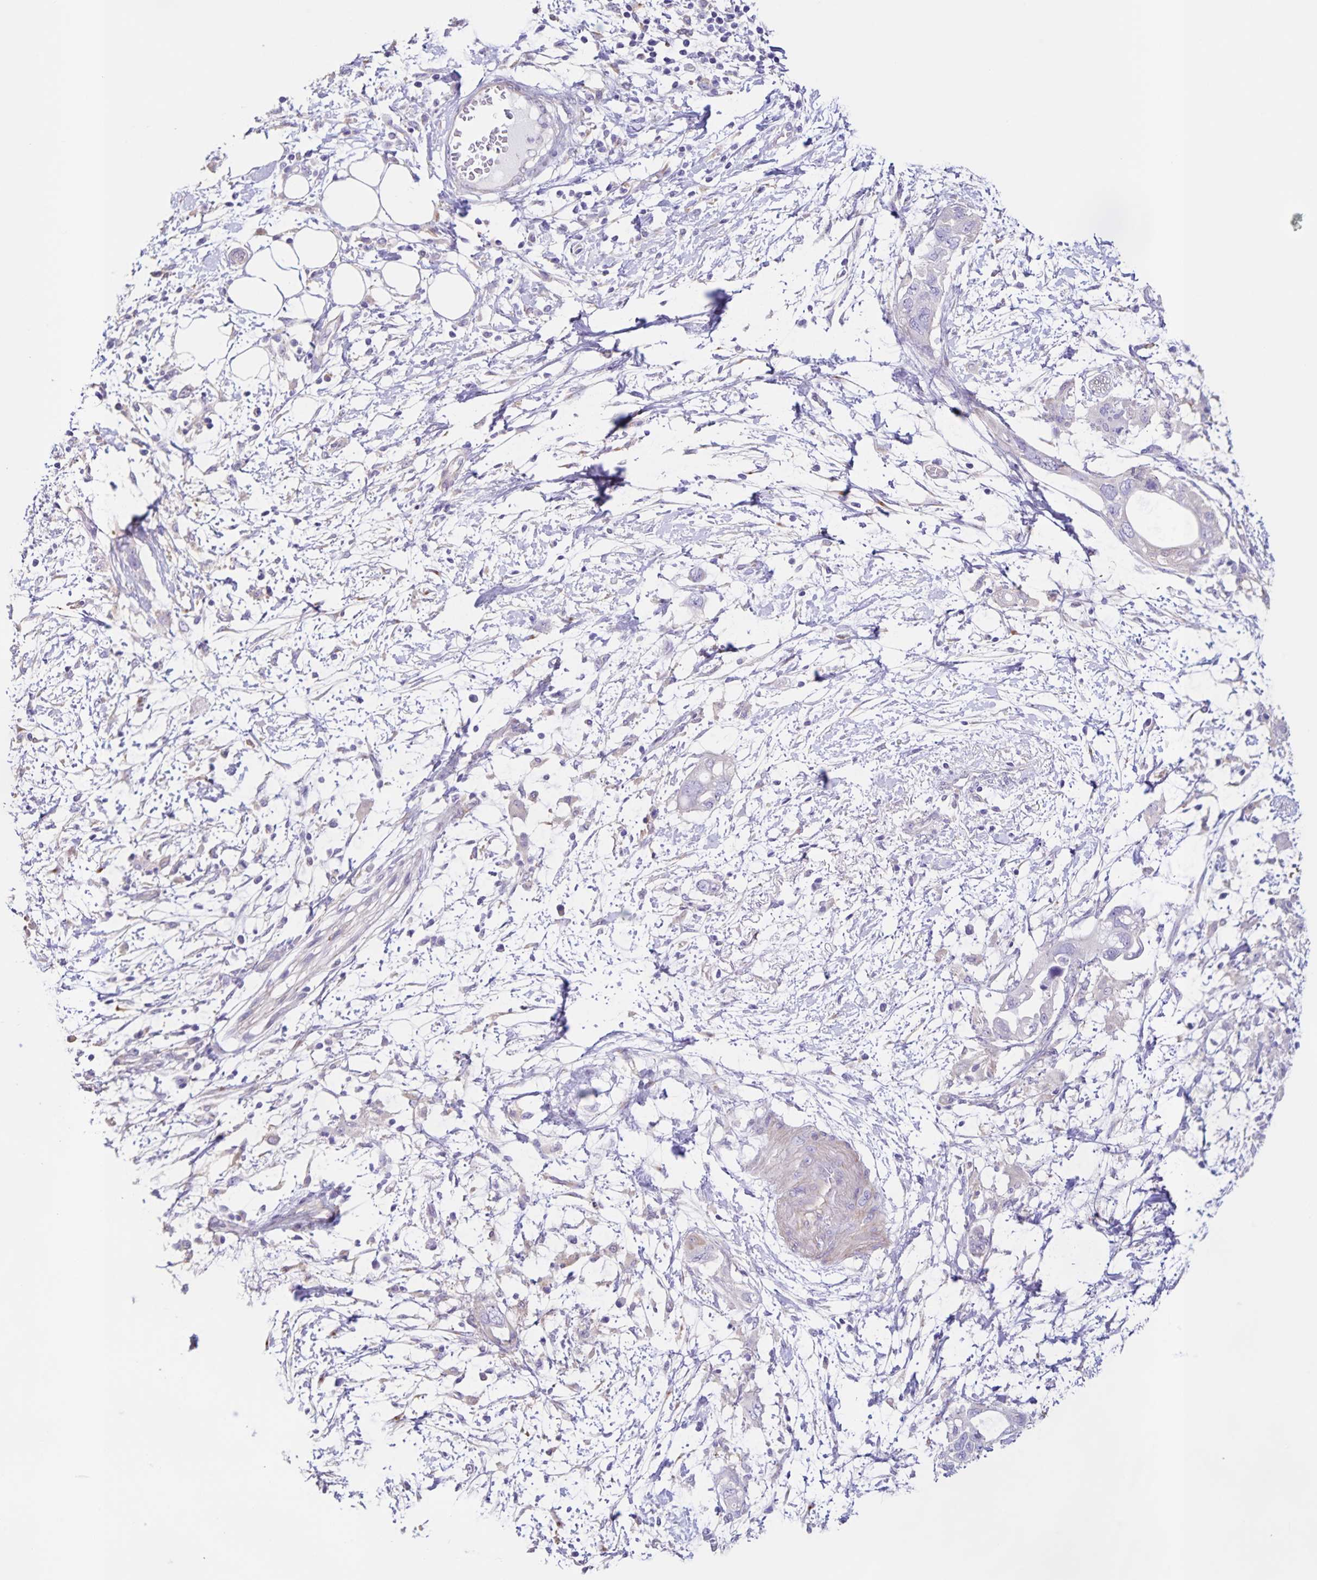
{"staining": {"intensity": "negative", "quantity": "none", "location": "none"}, "tissue": "pancreatic cancer", "cell_type": "Tumor cells", "image_type": "cancer", "snomed": [{"axis": "morphology", "description": "Adenocarcinoma, NOS"}, {"axis": "topography", "description": "Pancreas"}], "caption": "This histopathology image is of pancreatic cancer (adenocarcinoma) stained with immunohistochemistry to label a protein in brown with the nuclei are counter-stained blue. There is no positivity in tumor cells.", "gene": "BOLL", "patient": {"sex": "female", "age": 72}}